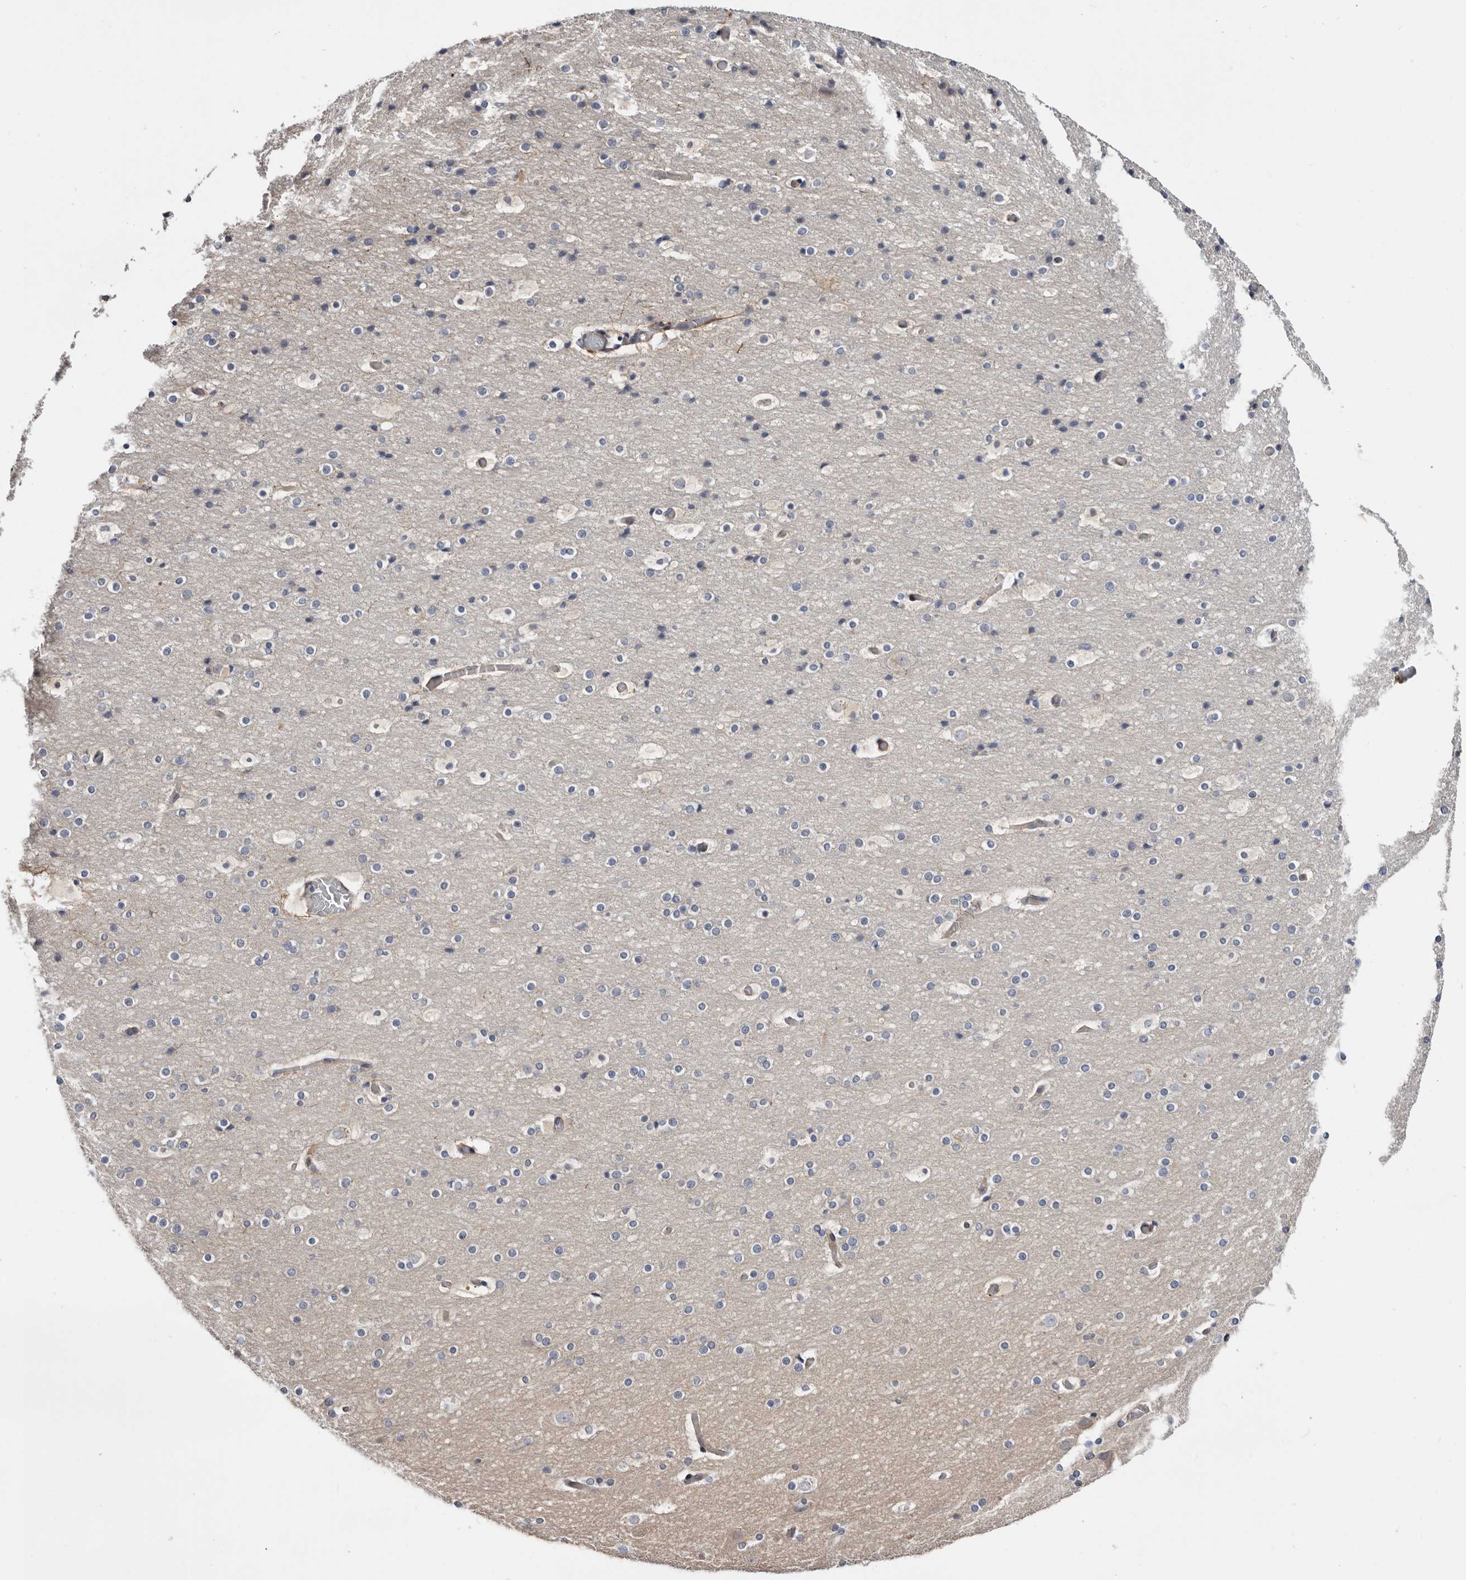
{"staining": {"intensity": "weak", "quantity": "25%-75%", "location": "cytoplasmic/membranous"}, "tissue": "cerebral cortex", "cell_type": "Endothelial cells", "image_type": "normal", "snomed": [{"axis": "morphology", "description": "Normal tissue, NOS"}, {"axis": "topography", "description": "Cerebral cortex"}], "caption": "IHC photomicrograph of benign cerebral cortex stained for a protein (brown), which displays low levels of weak cytoplasmic/membranous expression in about 25%-75% of endothelial cells.", "gene": "USH1C", "patient": {"sex": "male", "age": 57}}